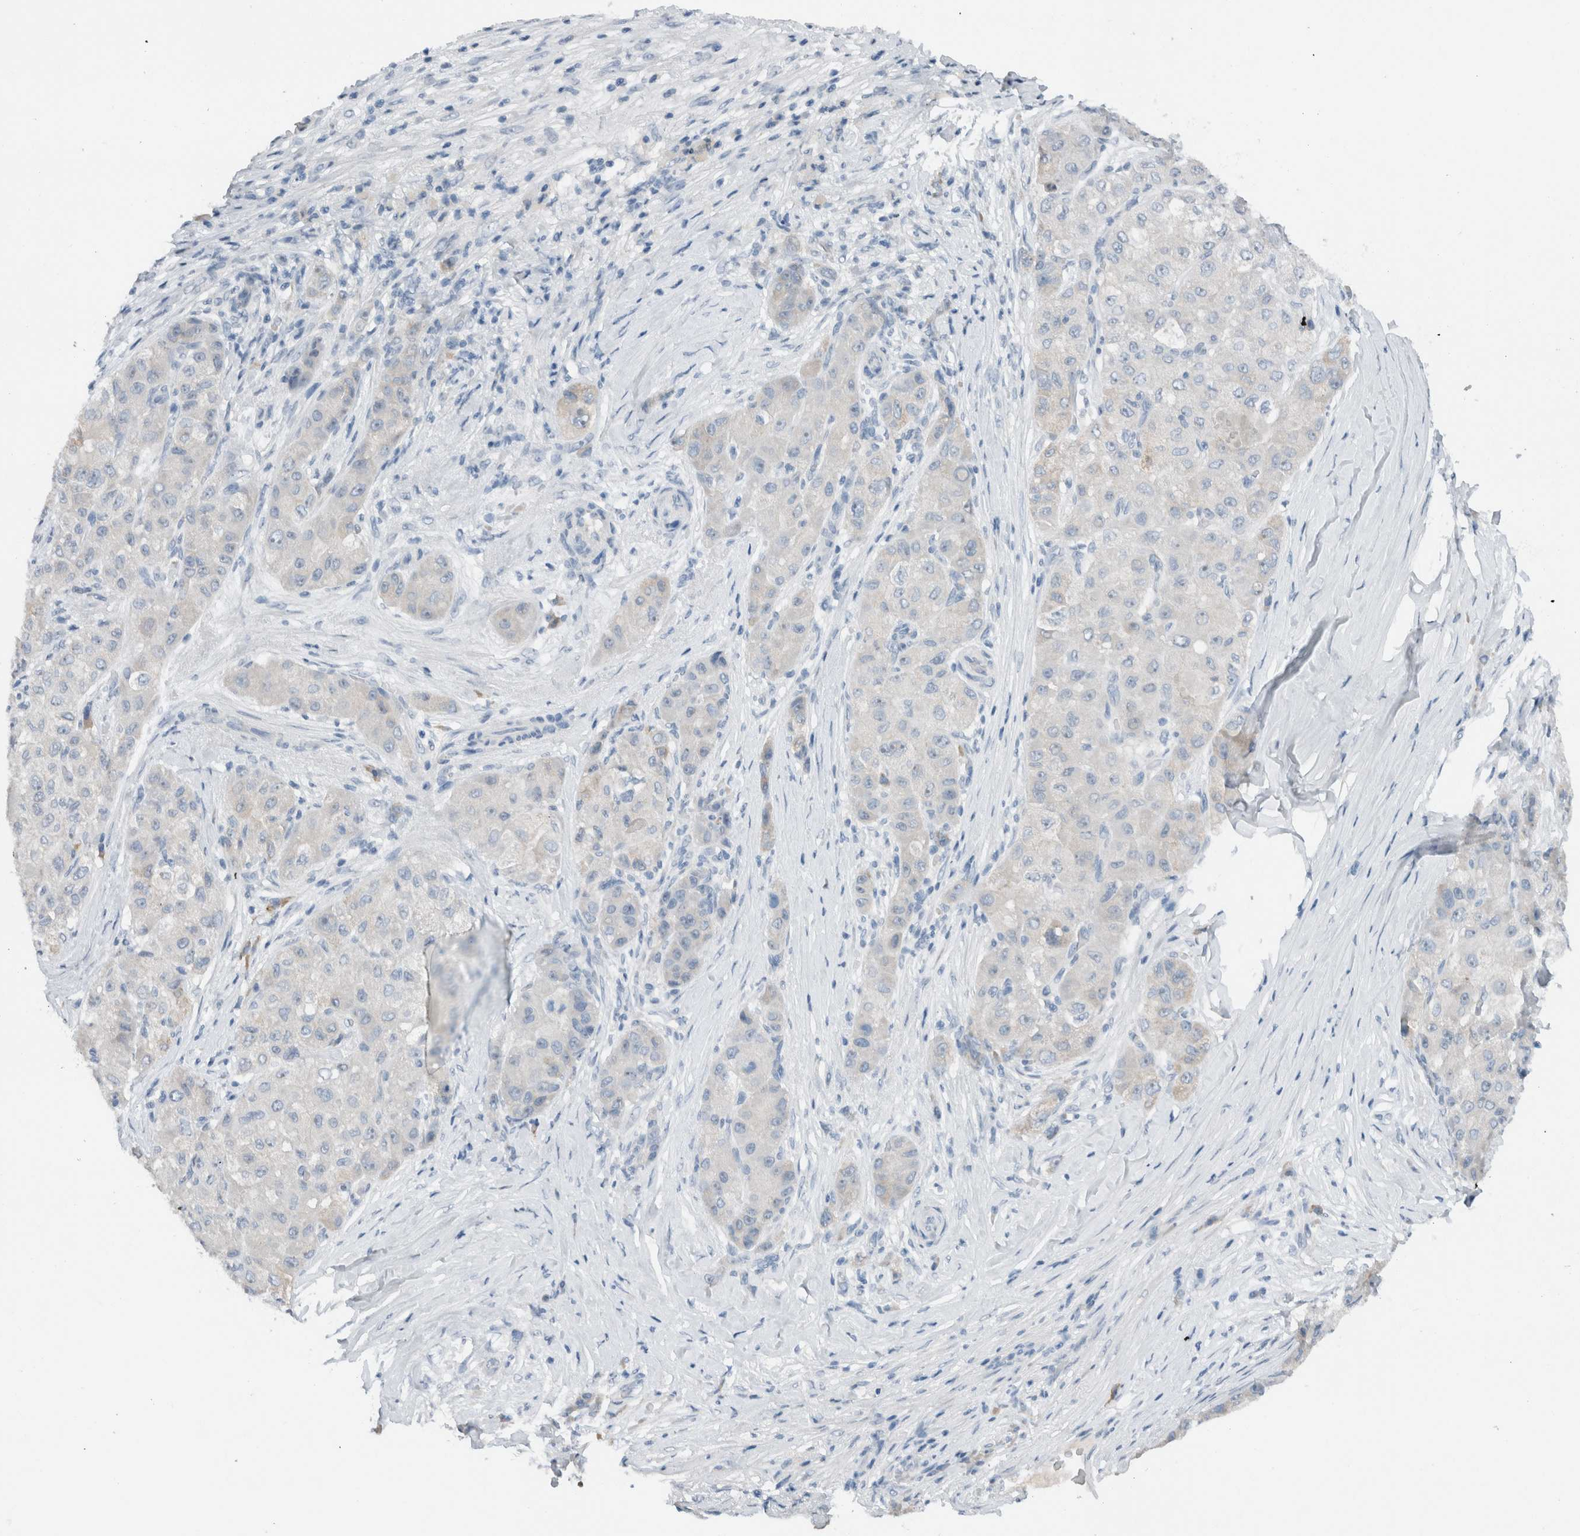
{"staining": {"intensity": "negative", "quantity": "none", "location": "none"}, "tissue": "liver cancer", "cell_type": "Tumor cells", "image_type": "cancer", "snomed": [{"axis": "morphology", "description": "Carcinoma, Hepatocellular, NOS"}, {"axis": "topography", "description": "Liver"}], "caption": "The micrograph reveals no significant expression in tumor cells of hepatocellular carcinoma (liver).", "gene": "DUOX1", "patient": {"sex": "male", "age": 80}}